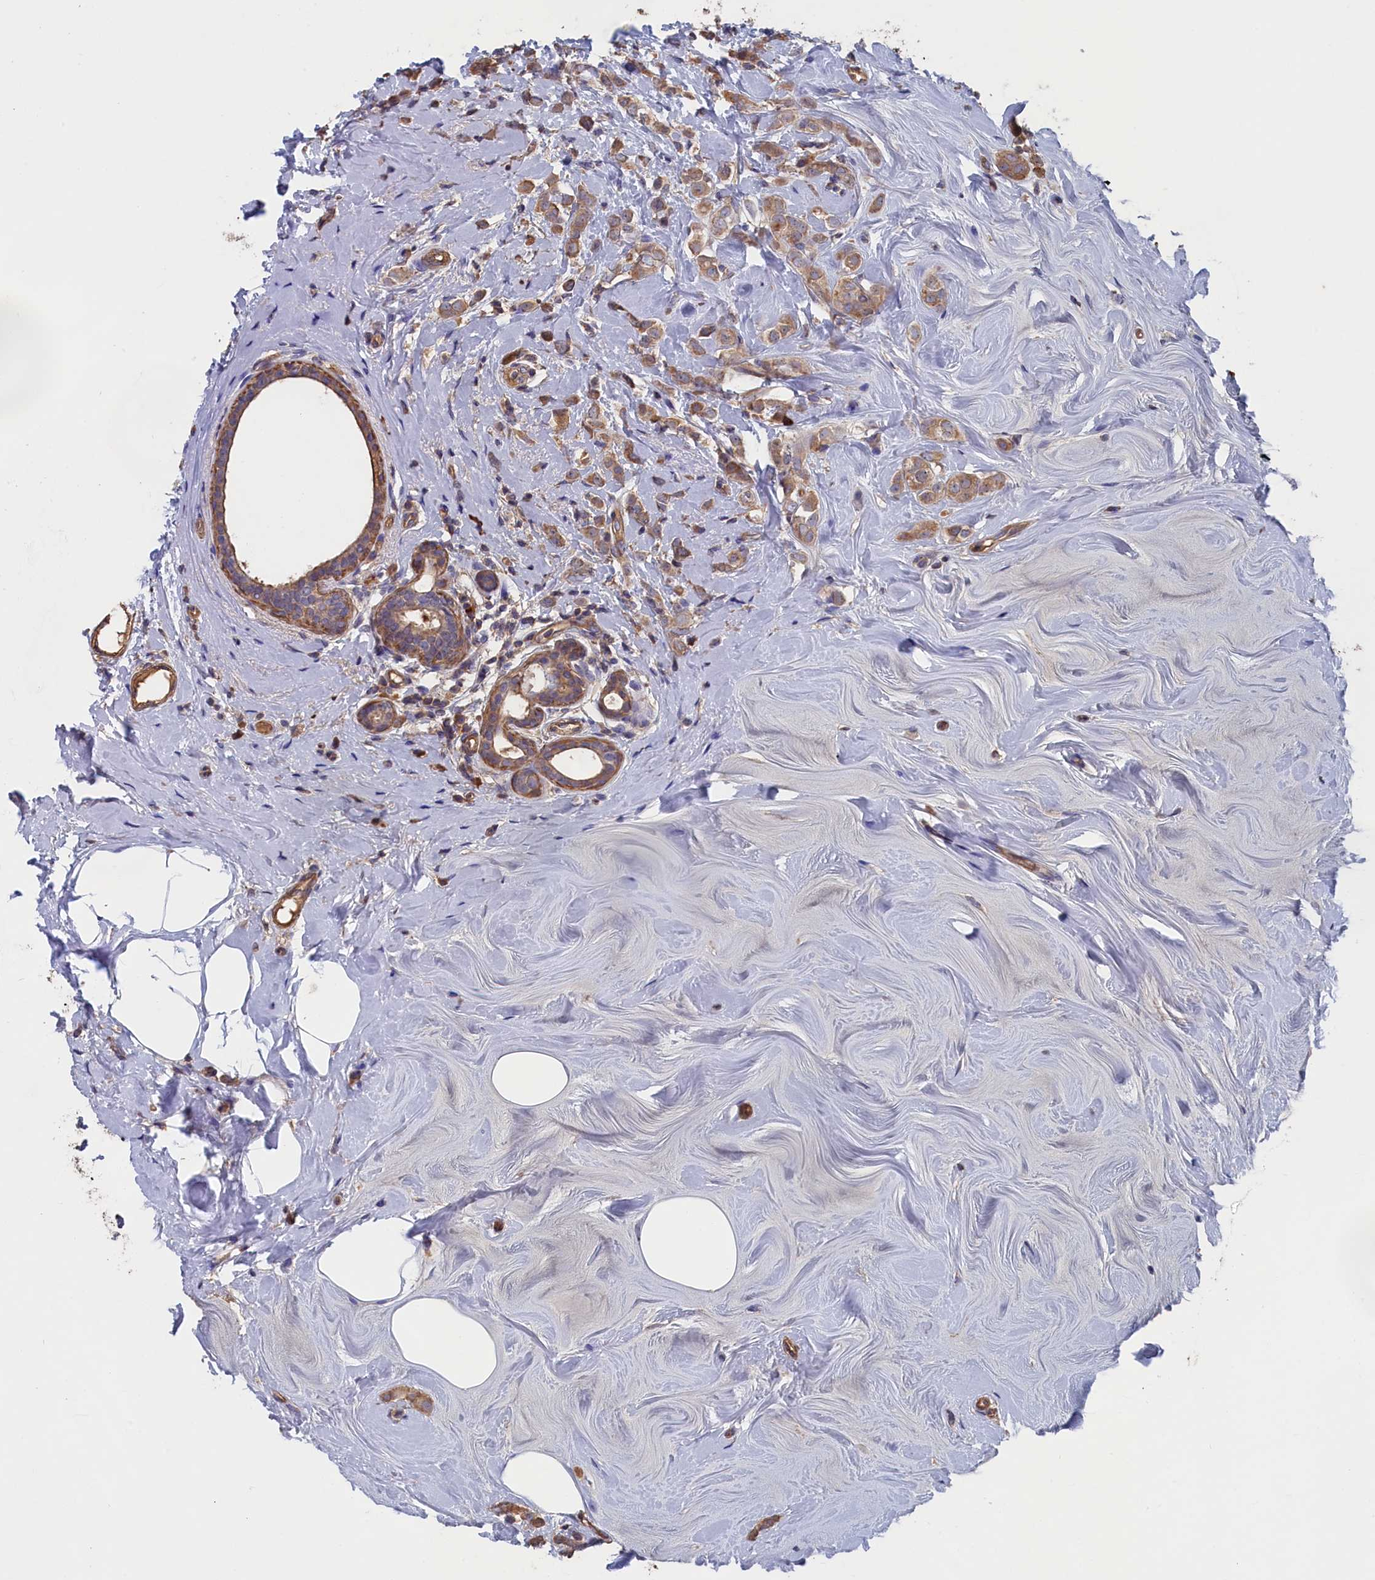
{"staining": {"intensity": "moderate", "quantity": ">75%", "location": "cytoplasmic/membranous"}, "tissue": "breast cancer", "cell_type": "Tumor cells", "image_type": "cancer", "snomed": [{"axis": "morphology", "description": "Lobular carcinoma"}, {"axis": "topography", "description": "Breast"}], "caption": "This micrograph shows breast lobular carcinoma stained with IHC to label a protein in brown. The cytoplasmic/membranous of tumor cells show moderate positivity for the protein. Nuclei are counter-stained blue.", "gene": "ANKRD2", "patient": {"sex": "female", "age": 47}}